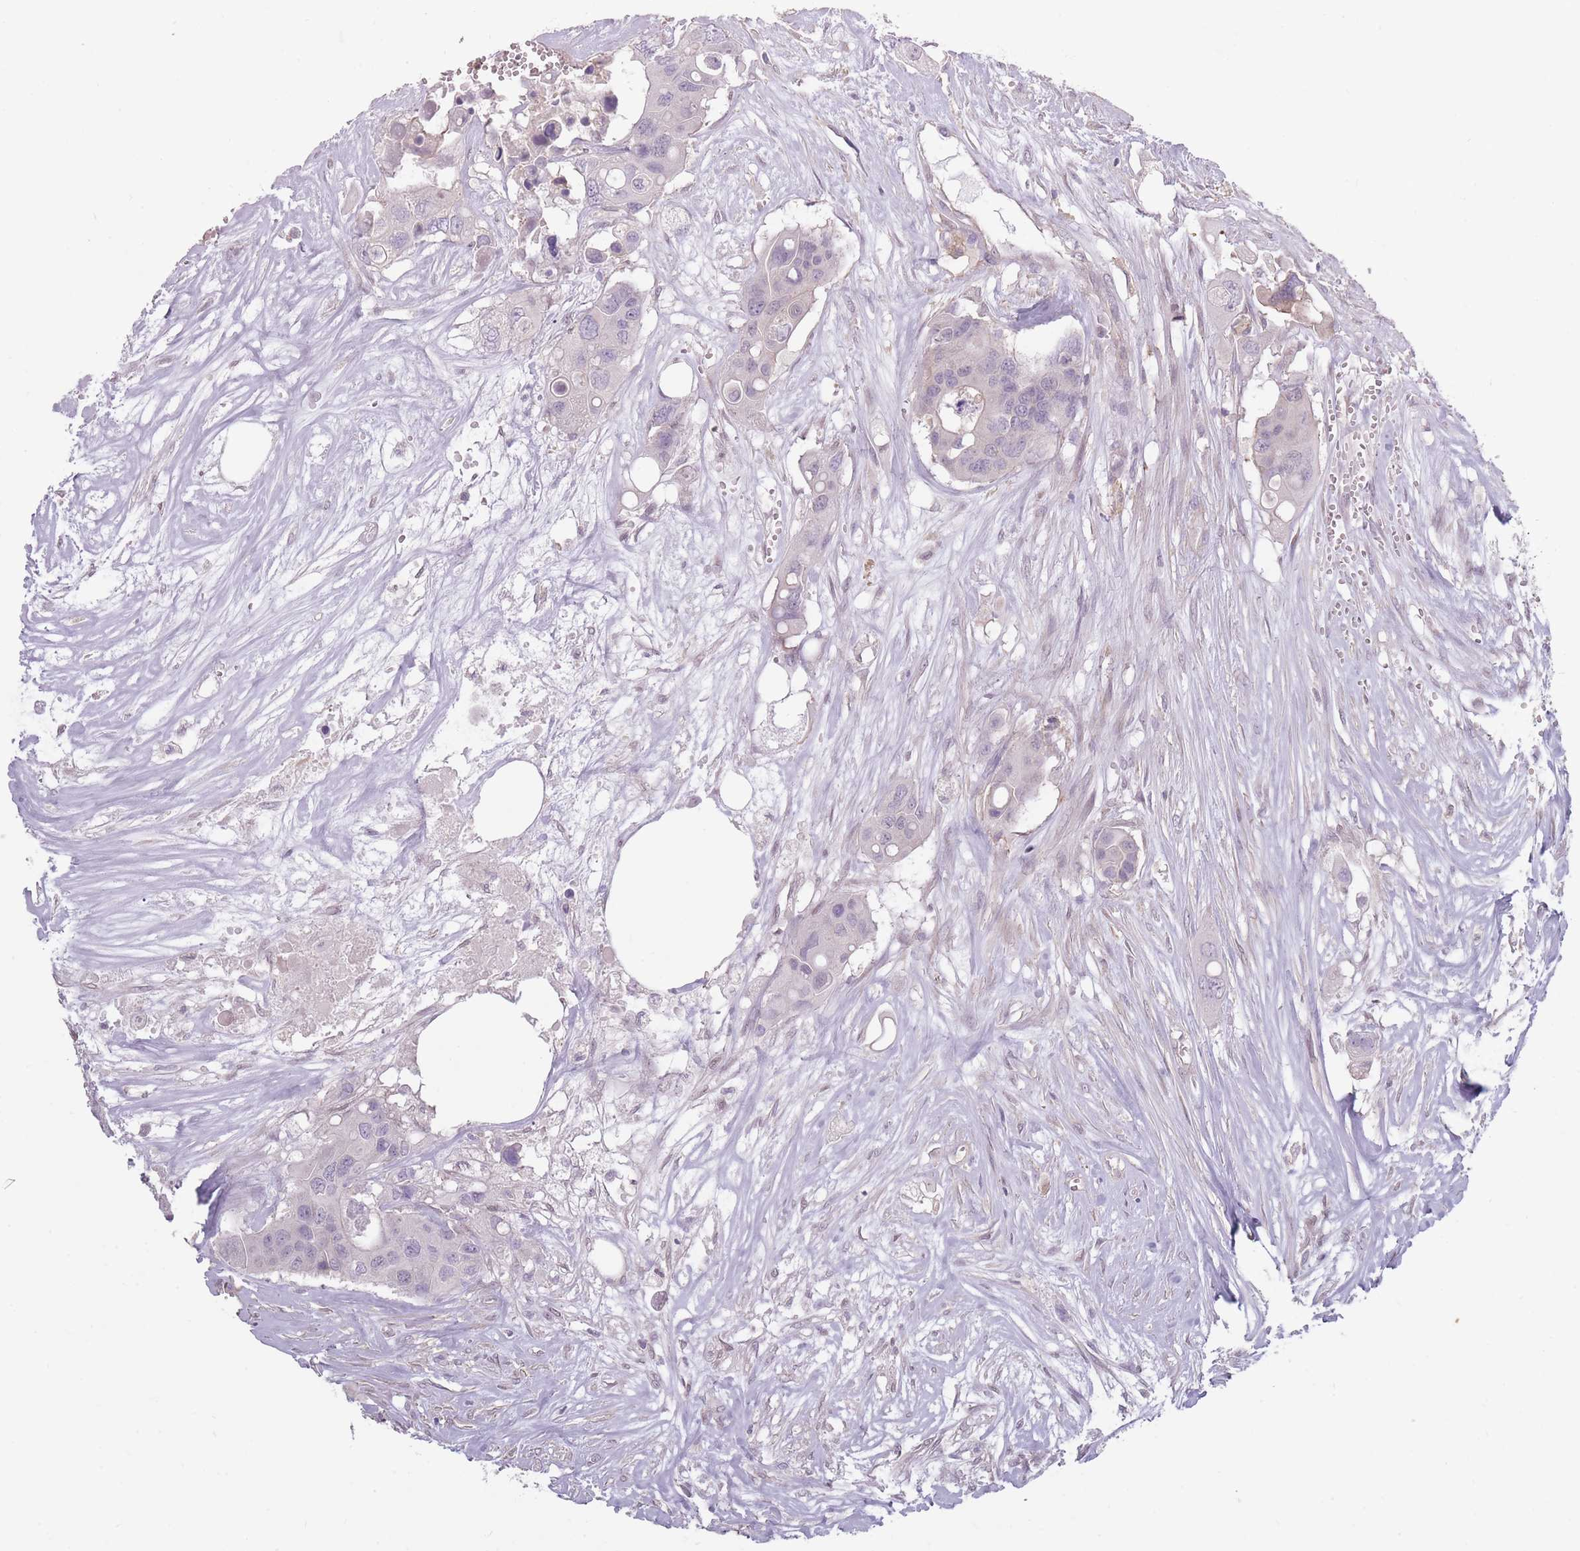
{"staining": {"intensity": "negative", "quantity": "none", "location": "none"}, "tissue": "colorectal cancer", "cell_type": "Tumor cells", "image_type": "cancer", "snomed": [{"axis": "morphology", "description": "Adenocarcinoma, NOS"}, {"axis": "topography", "description": "Colon"}], "caption": "High magnification brightfield microscopy of colorectal cancer (adenocarcinoma) stained with DAB (3,3'-diaminobenzidine) (brown) and counterstained with hematoxylin (blue): tumor cells show no significant positivity. The staining was performed using DAB to visualize the protein expression in brown, while the nuclei were stained in blue with hematoxylin (Magnification: 20x).", "gene": "TET3", "patient": {"sex": "male", "age": 77}}